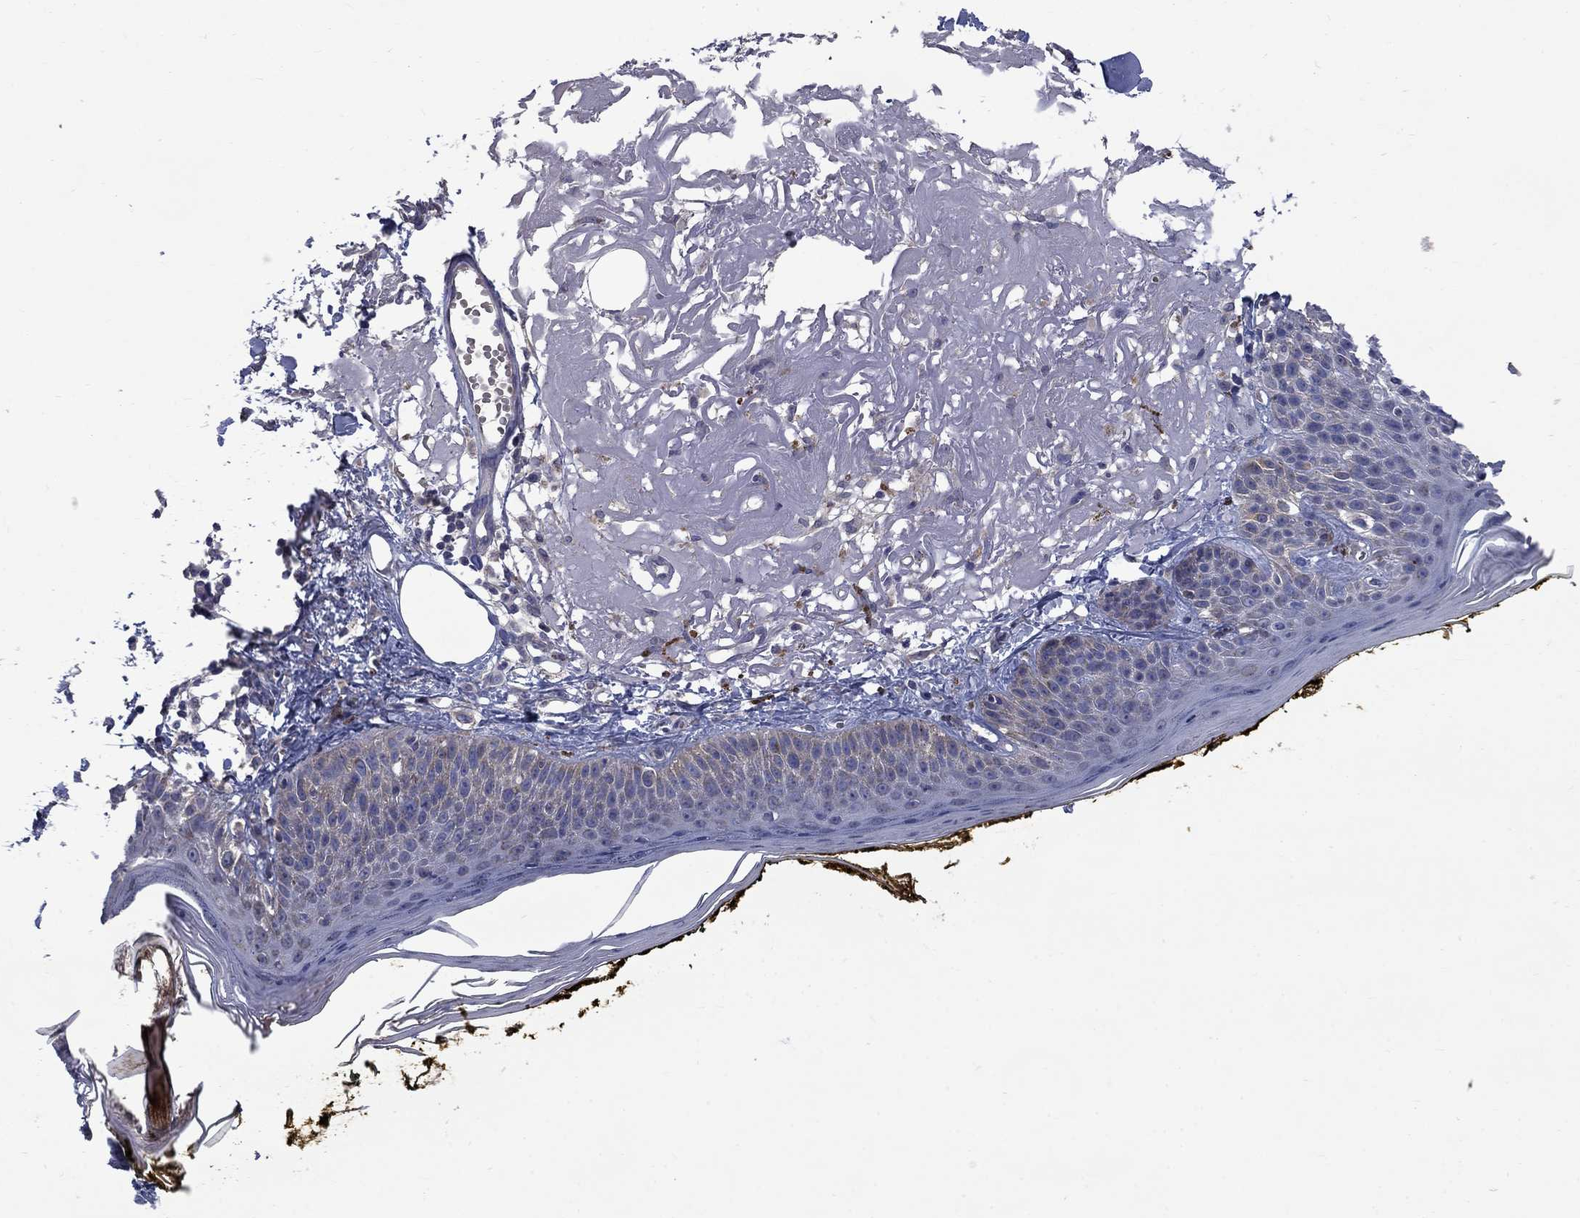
{"staining": {"intensity": "moderate", "quantity": "<25%", "location": "cytoplasmic/membranous"}, "tissue": "skin", "cell_type": "Fibroblasts", "image_type": "normal", "snomed": [{"axis": "morphology", "description": "Normal tissue, NOS"}, {"axis": "topography", "description": "Skin"}], "caption": "Human skin stained with a brown dye reveals moderate cytoplasmic/membranous positive expression in approximately <25% of fibroblasts.", "gene": "HSPA12A", "patient": {"sex": "male", "age": 76}}